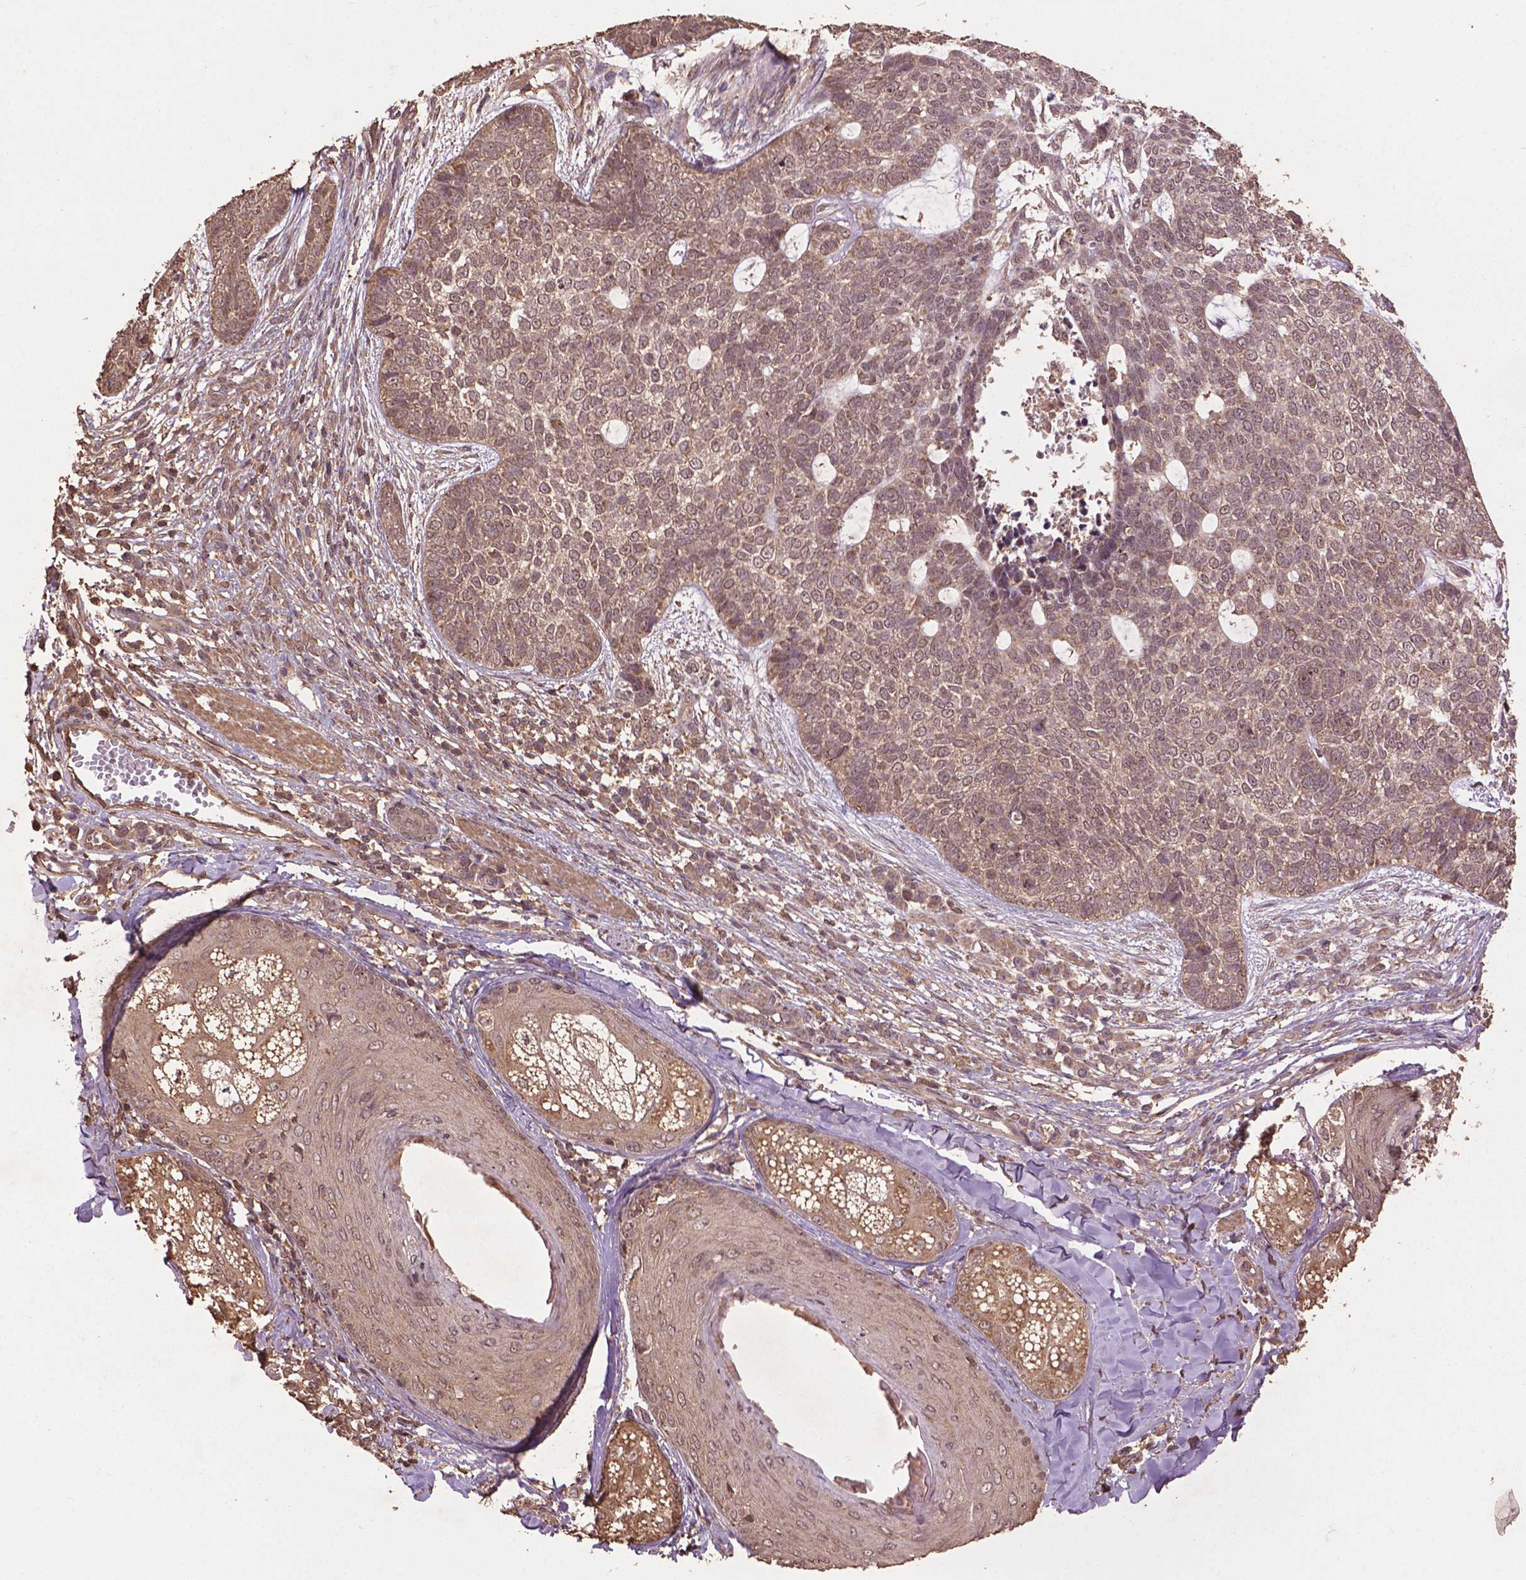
{"staining": {"intensity": "negative", "quantity": "none", "location": "none"}, "tissue": "skin cancer", "cell_type": "Tumor cells", "image_type": "cancer", "snomed": [{"axis": "morphology", "description": "Basal cell carcinoma"}, {"axis": "topography", "description": "Skin"}], "caption": "Human basal cell carcinoma (skin) stained for a protein using immunohistochemistry (IHC) exhibits no positivity in tumor cells.", "gene": "BABAM1", "patient": {"sex": "female", "age": 69}}